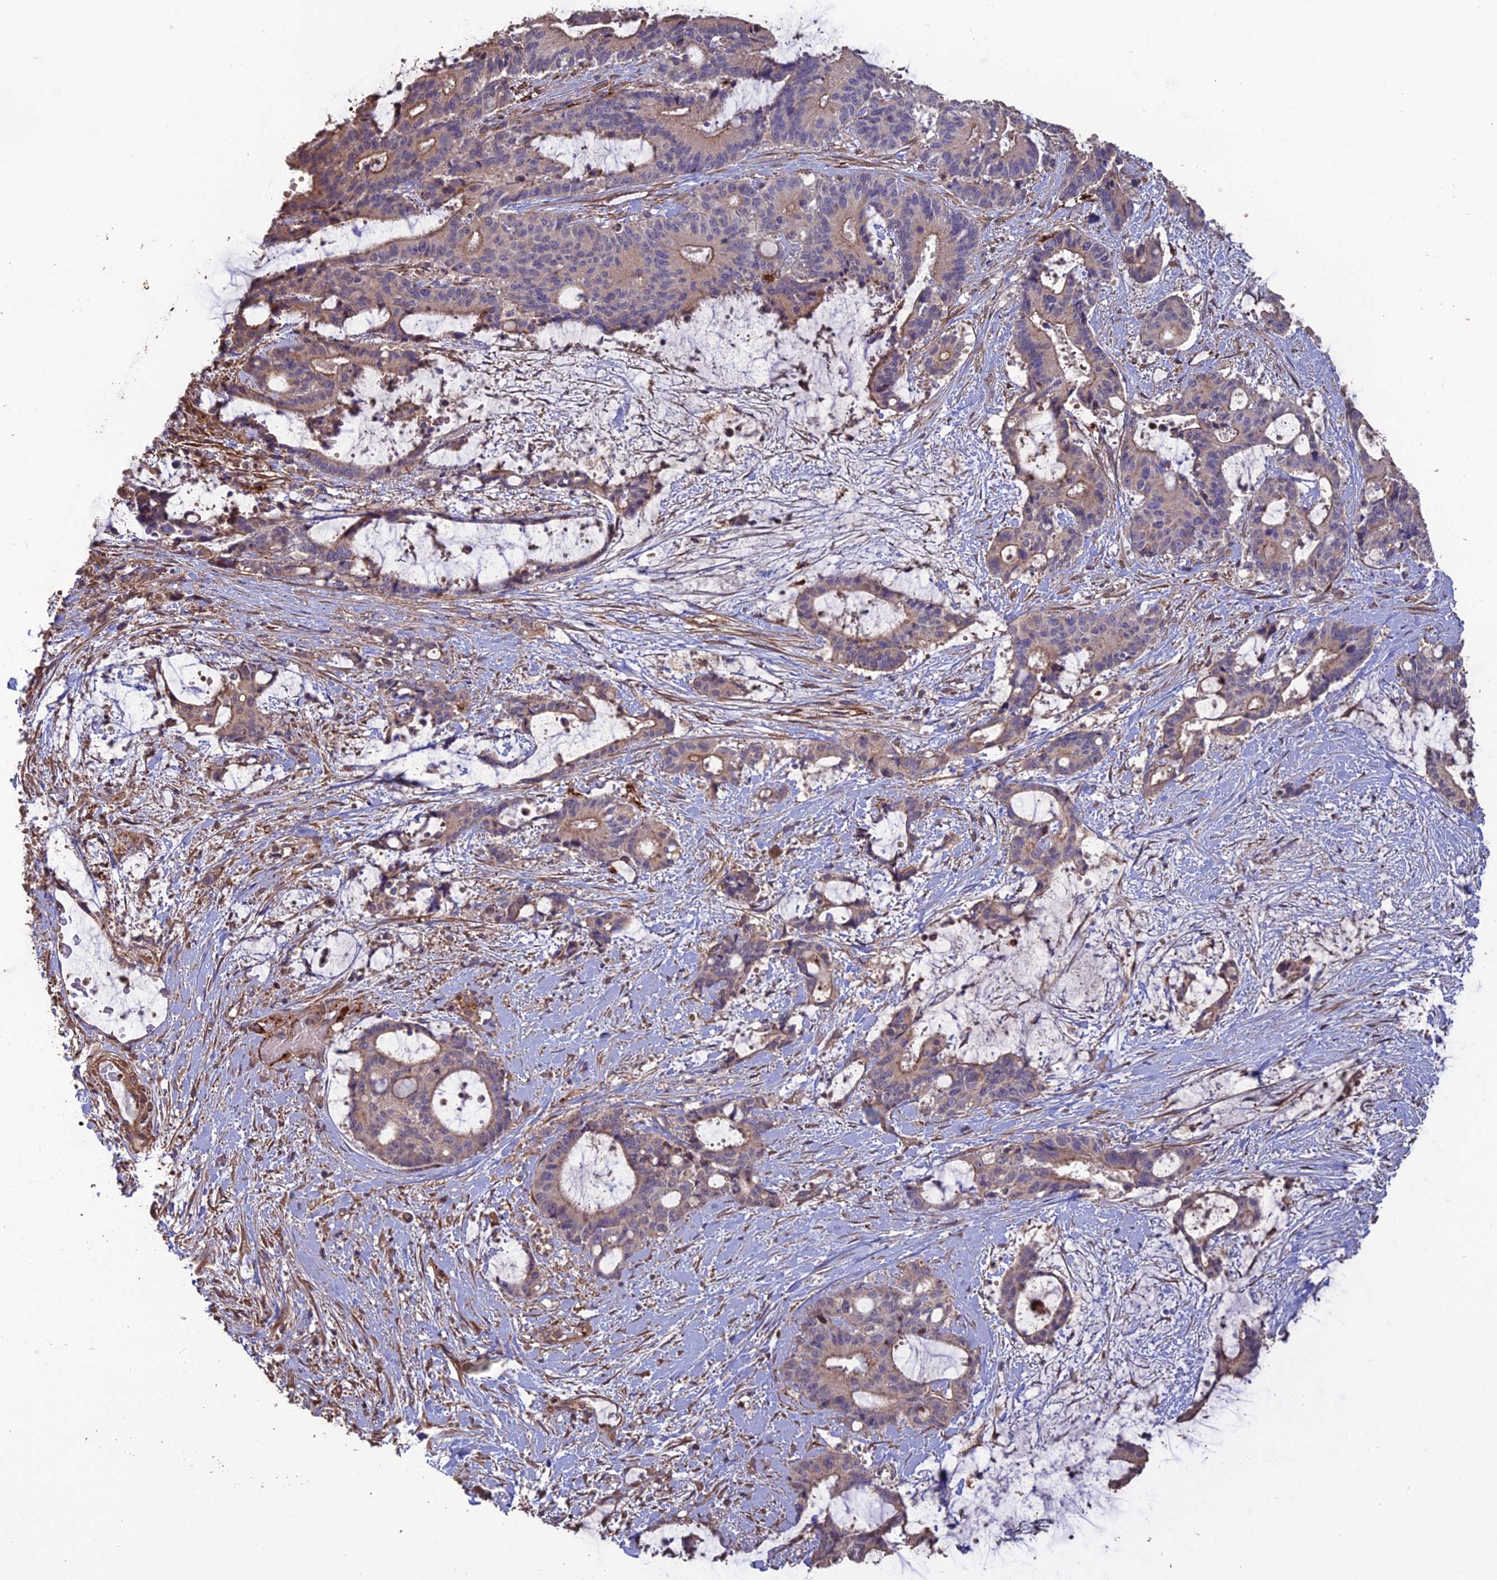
{"staining": {"intensity": "weak", "quantity": "25%-75%", "location": "cytoplasmic/membranous"}, "tissue": "liver cancer", "cell_type": "Tumor cells", "image_type": "cancer", "snomed": [{"axis": "morphology", "description": "Normal tissue, NOS"}, {"axis": "morphology", "description": "Cholangiocarcinoma"}, {"axis": "topography", "description": "Liver"}, {"axis": "topography", "description": "Peripheral nerve tissue"}], "caption": "Immunohistochemistry (DAB (3,3'-diaminobenzidine)) staining of human cholangiocarcinoma (liver) demonstrates weak cytoplasmic/membranous protein expression in about 25%-75% of tumor cells.", "gene": "ATP6V0A2", "patient": {"sex": "female", "age": 73}}